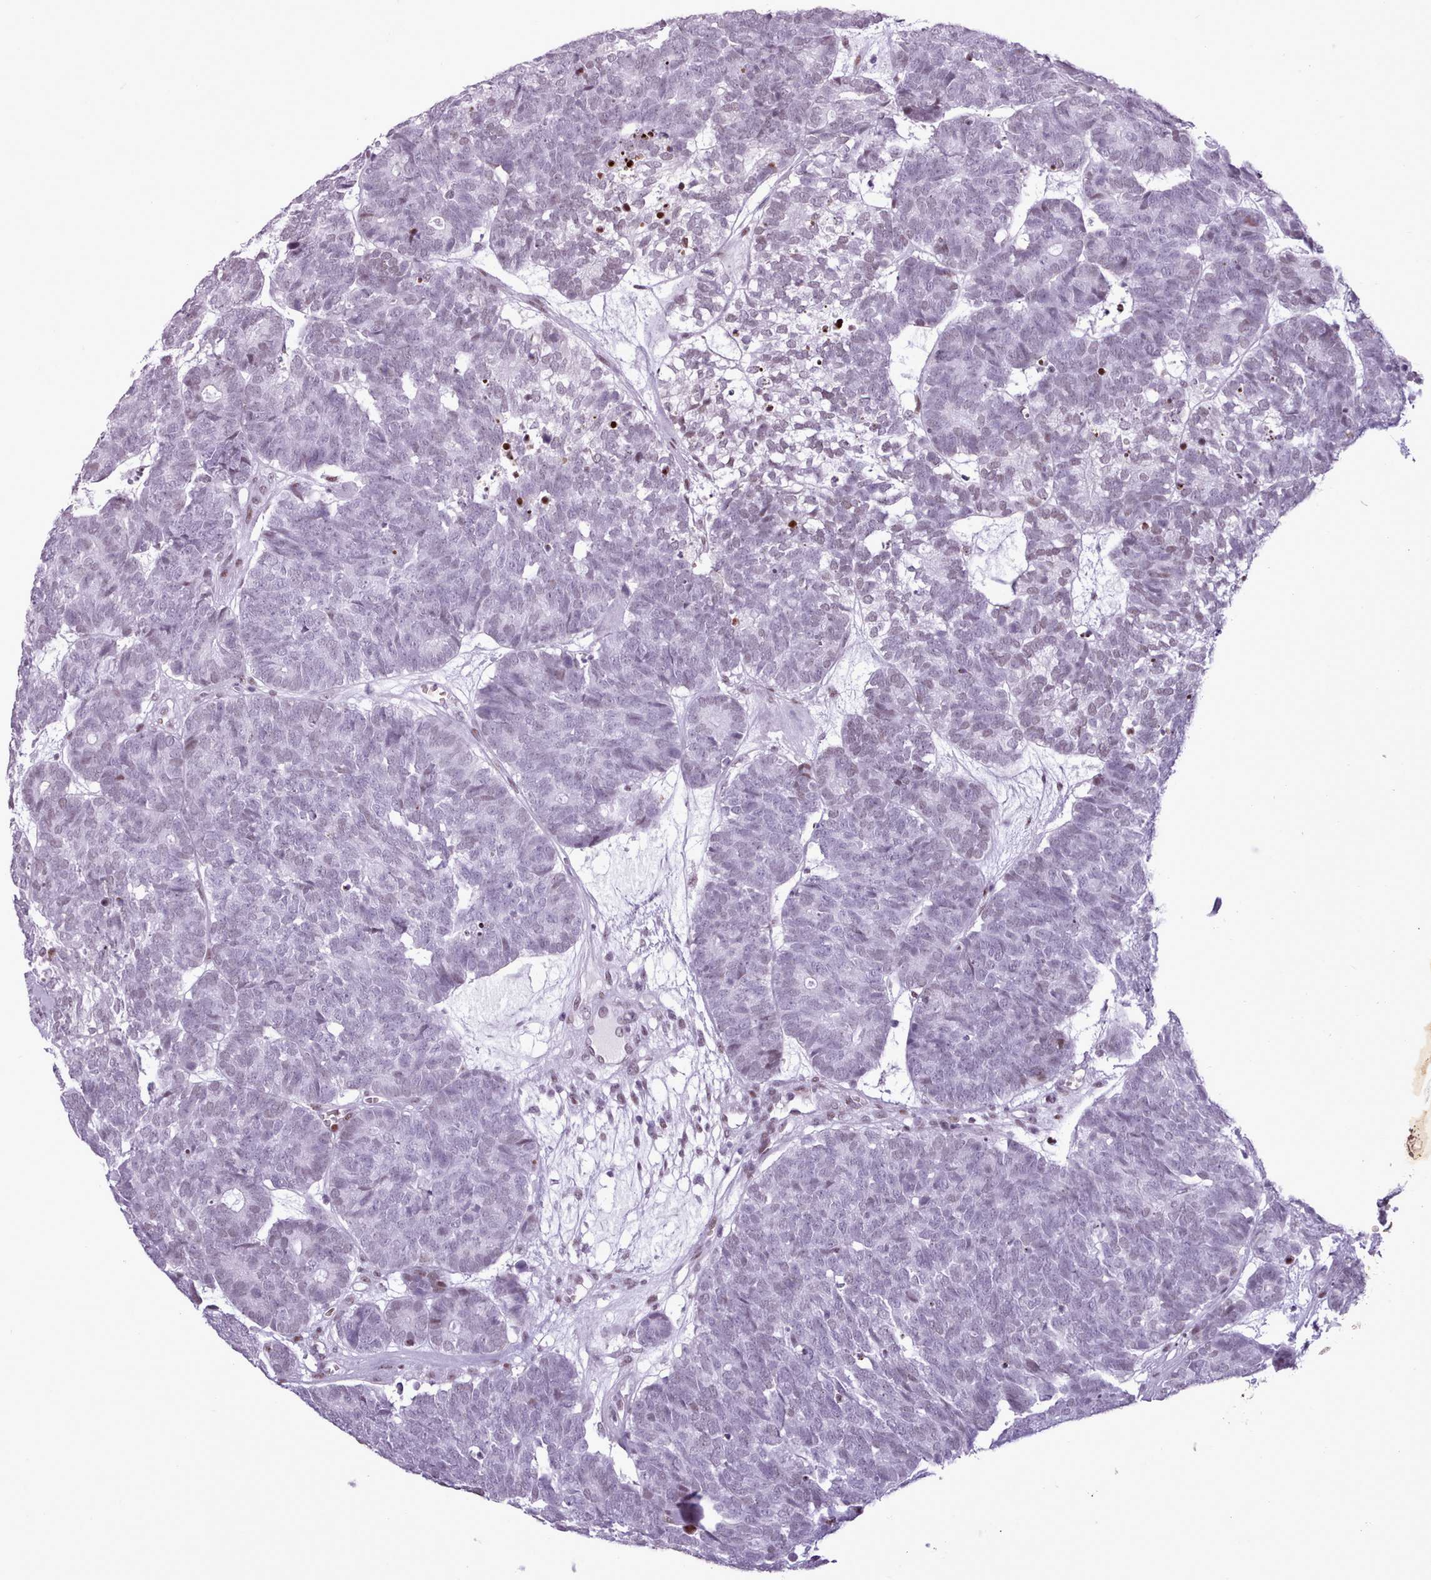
{"staining": {"intensity": "weak", "quantity": "<25%", "location": "nuclear"}, "tissue": "head and neck cancer", "cell_type": "Tumor cells", "image_type": "cancer", "snomed": [{"axis": "morphology", "description": "Adenocarcinoma, NOS"}, {"axis": "topography", "description": "Head-Neck"}], "caption": "DAB immunohistochemical staining of human head and neck cancer (adenocarcinoma) demonstrates no significant positivity in tumor cells. (Stains: DAB (3,3'-diaminobenzidine) immunohistochemistry with hematoxylin counter stain, Microscopy: brightfield microscopy at high magnification).", "gene": "SRSF4", "patient": {"sex": "female", "age": 81}}